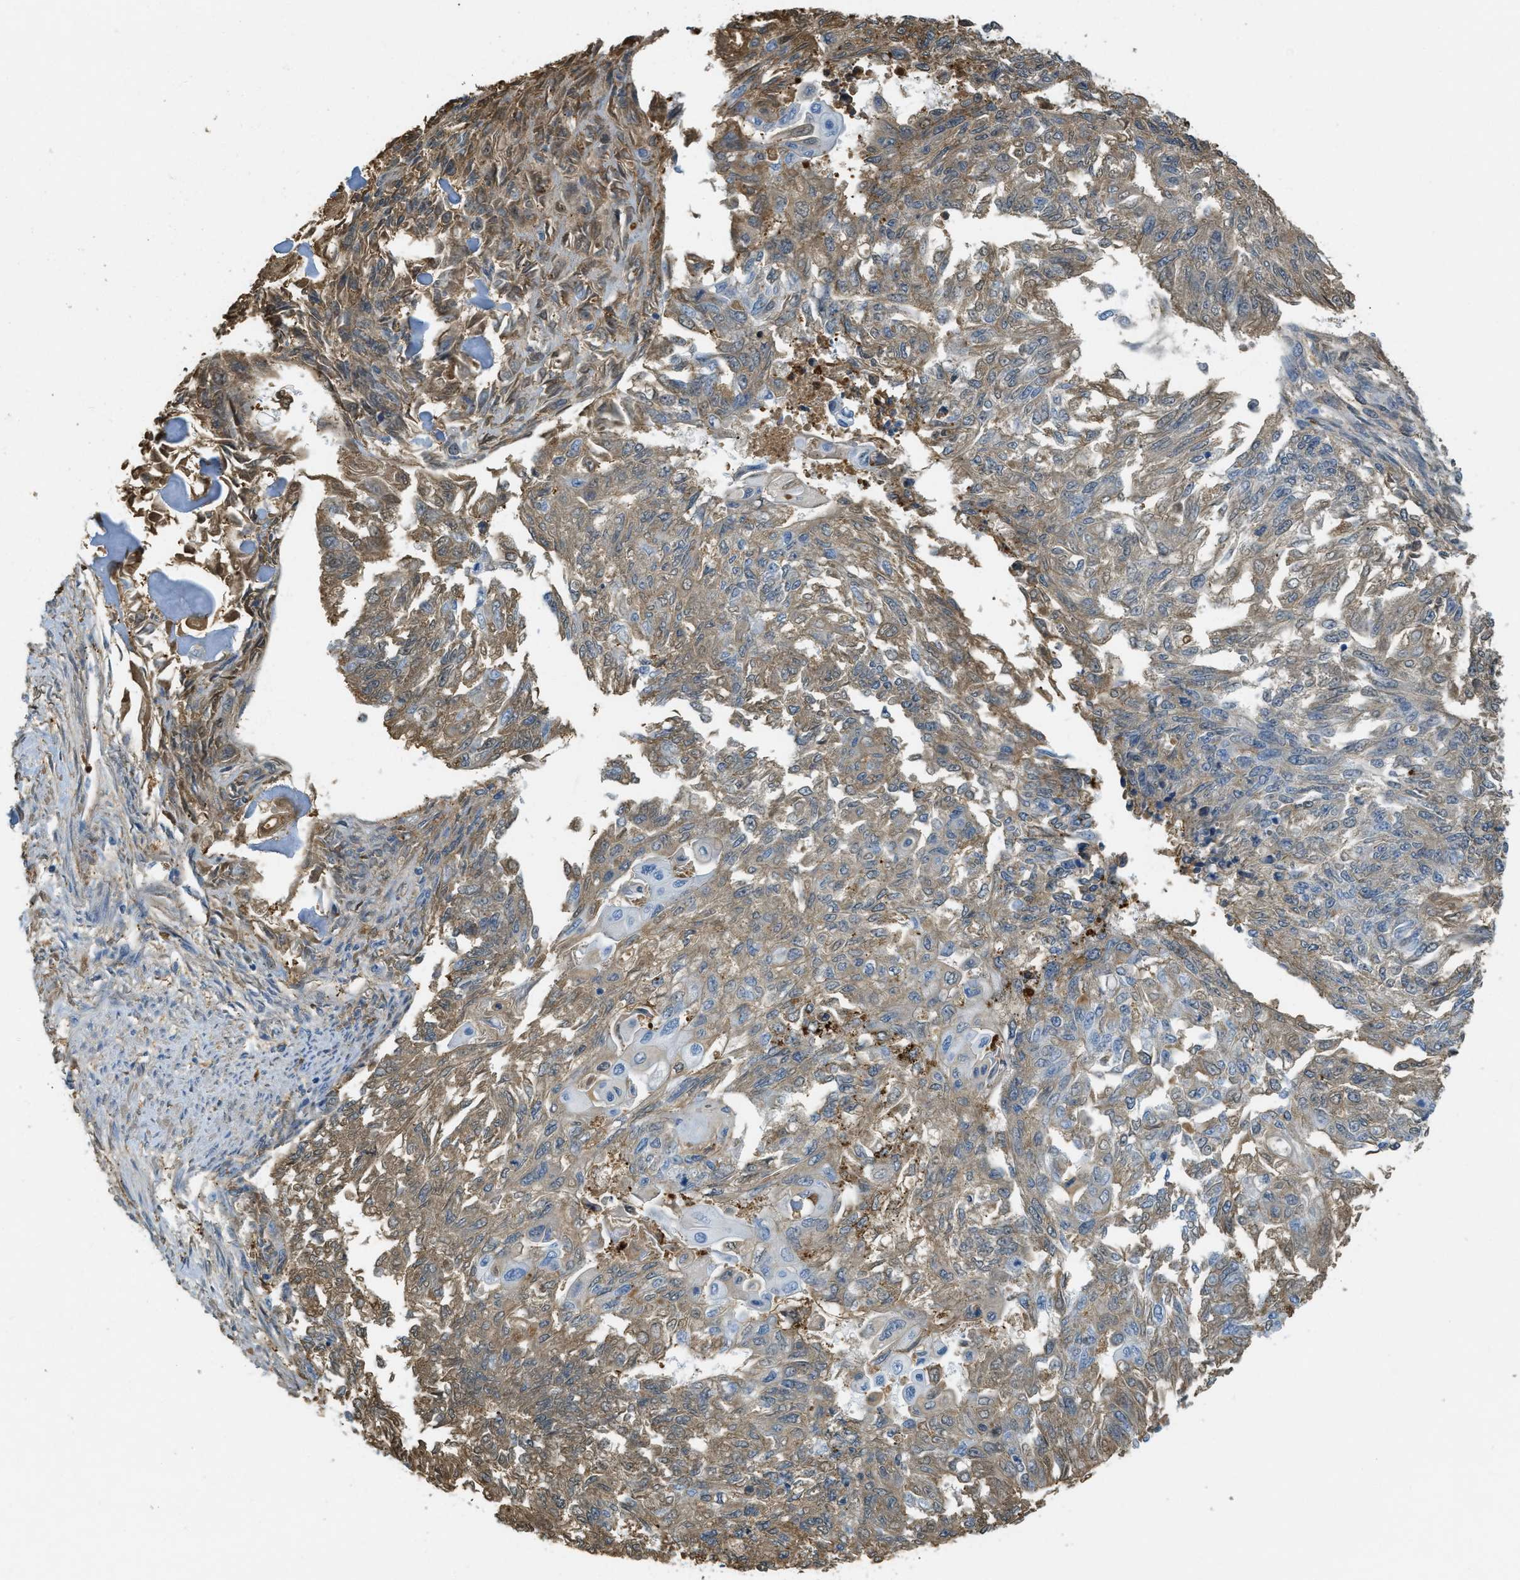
{"staining": {"intensity": "moderate", "quantity": ">75%", "location": "cytoplasmic/membranous"}, "tissue": "endometrial cancer", "cell_type": "Tumor cells", "image_type": "cancer", "snomed": [{"axis": "morphology", "description": "Adenocarcinoma, NOS"}, {"axis": "topography", "description": "Endometrium"}], "caption": "A brown stain shows moderate cytoplasmic/membranous staining of a protein in human adenocarcinoma (endometrial) tumor cells.", "gene": "PRTN3", "patient": {"sex": "female", "age": 32}}